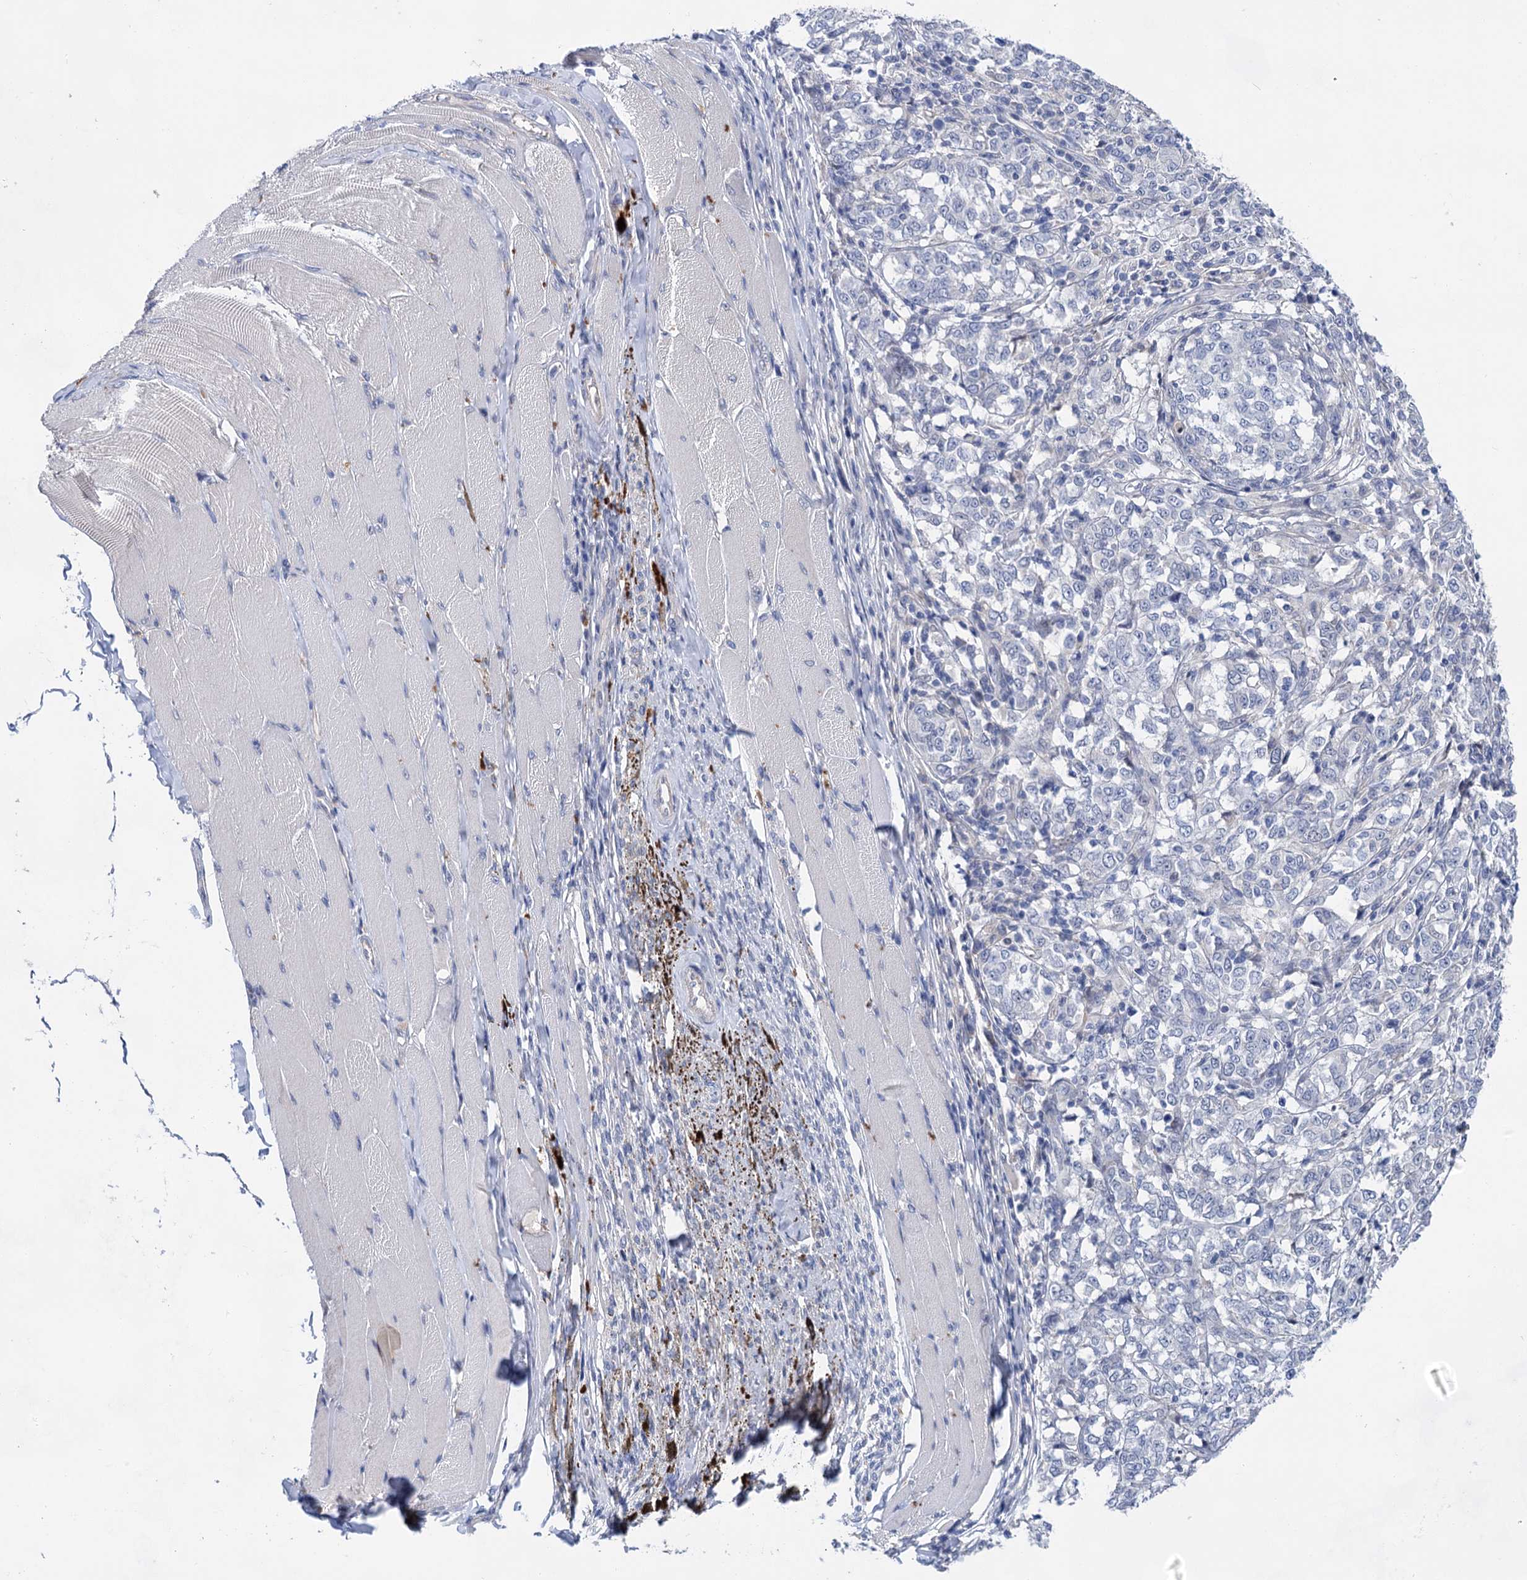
{"staining": {"intensity": "negative", "quantity": "none", "location": "none"}, "tissue": "melanoma", "cell_type": "Tumor cells", "image_type": "cancer", "snomed": [{"axis": "morphology", "description": "Malignant melanoma, NOS"}, {"axis": "topography", "description": "Skin"}], "caption": "Immunohistochemistry (IHC) of human melanoma exhibits no positivity in tumor cells. The staining was performed using DAB to visualize the protein expression in brown, while the nuclei were stained in blue with hematoxylin (Magnification: 20x).", "gene": "MORN3", "patient": {"sex": "female", "age": 72}}